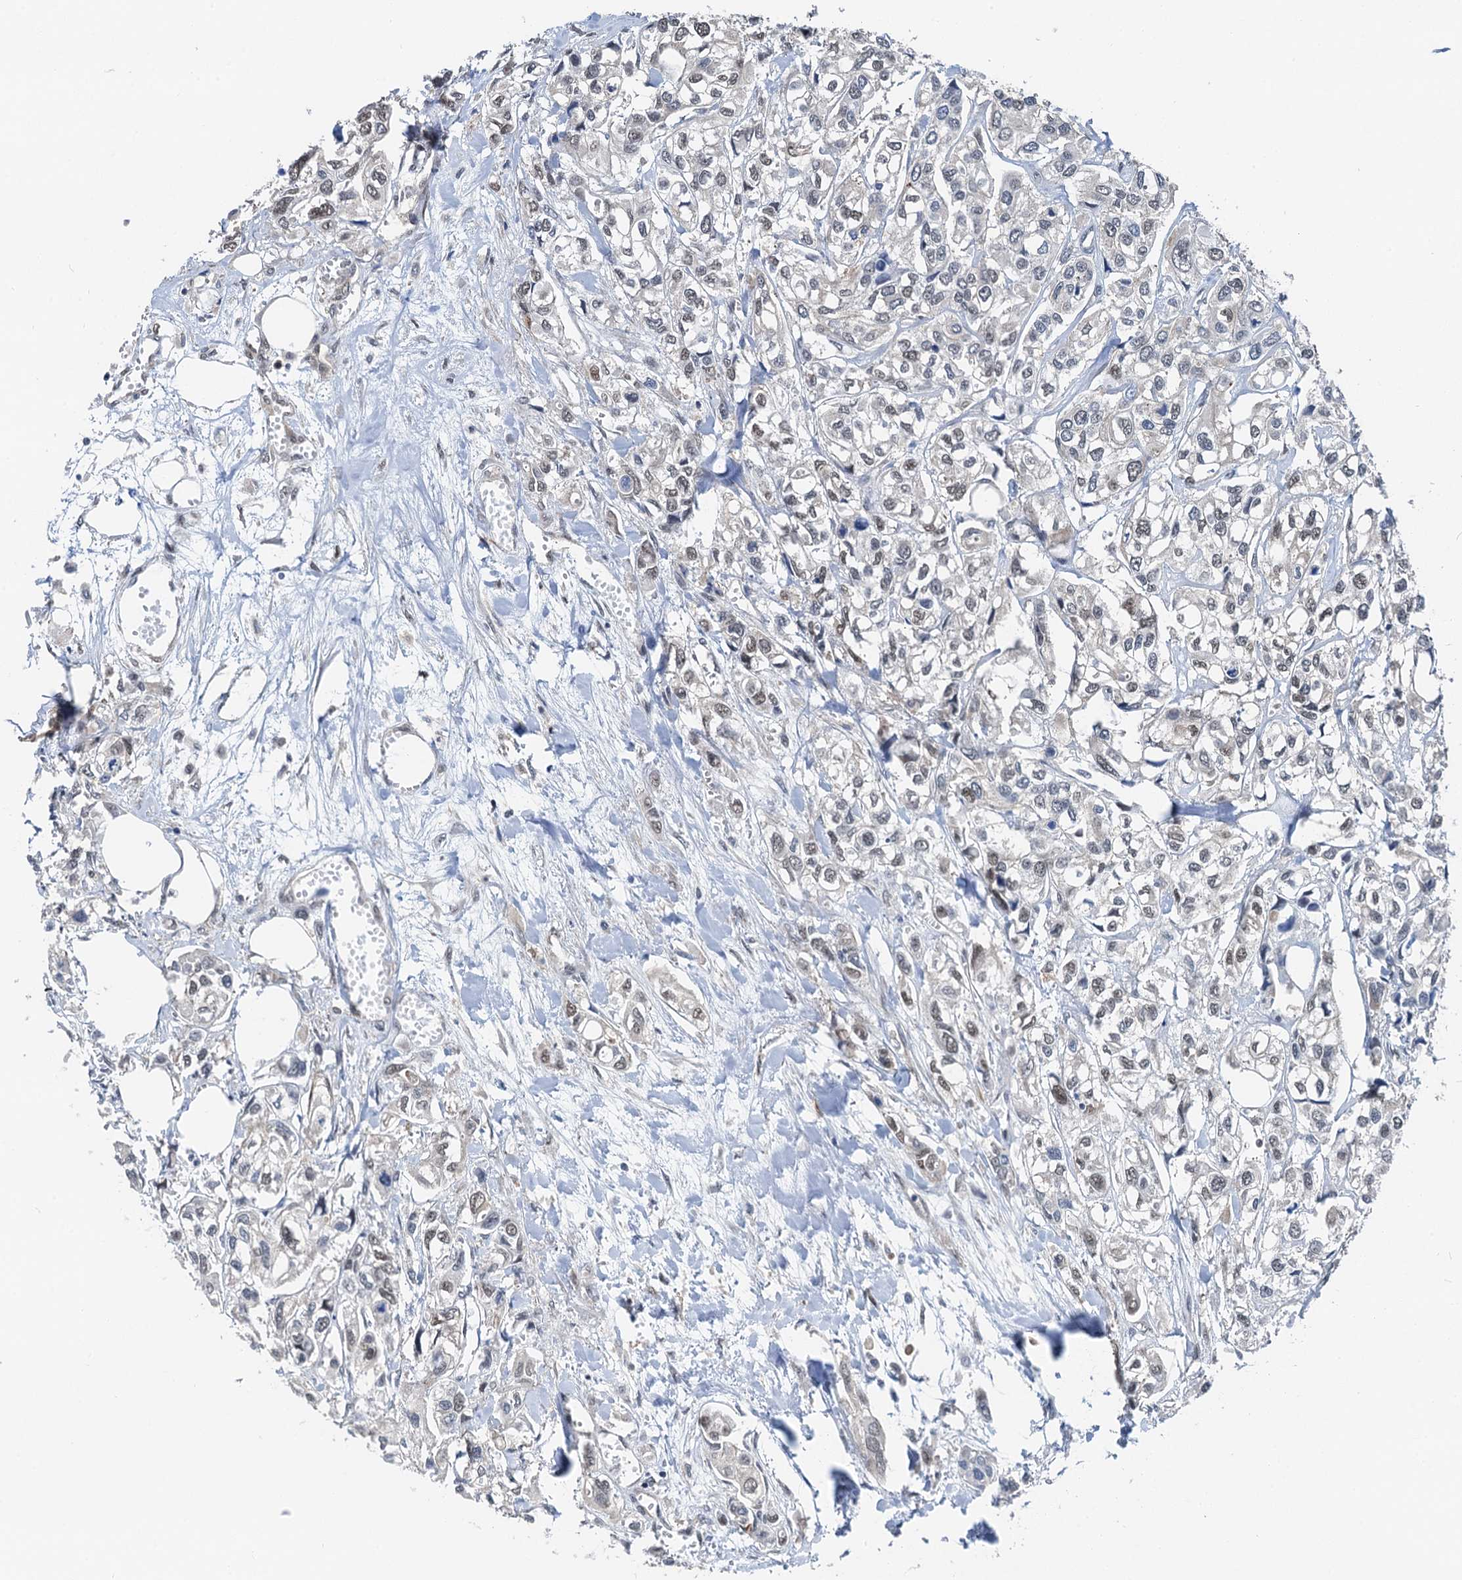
{"staining": {"intensity": "moderate", "quantity": "<25%", "location": "nuclear"}, "tissue": "urothelial cancer", "cell_type": "Tumor cells", "image_type": "cancer", "snomed": [{"axis": "morphology", "description": "Urothelial carcinoma, High grade"}, {"axis": "topography", "description": "Urinary bladder"}], "caption": "This photomicrograph reveals IHC staining of urothelial carcinoma (high-grade), with low moderate nuclear positivity in approximately <25% of tumor cells.", "gene": "CFDP1", "patient": {"sex": "male", "age": 67}}